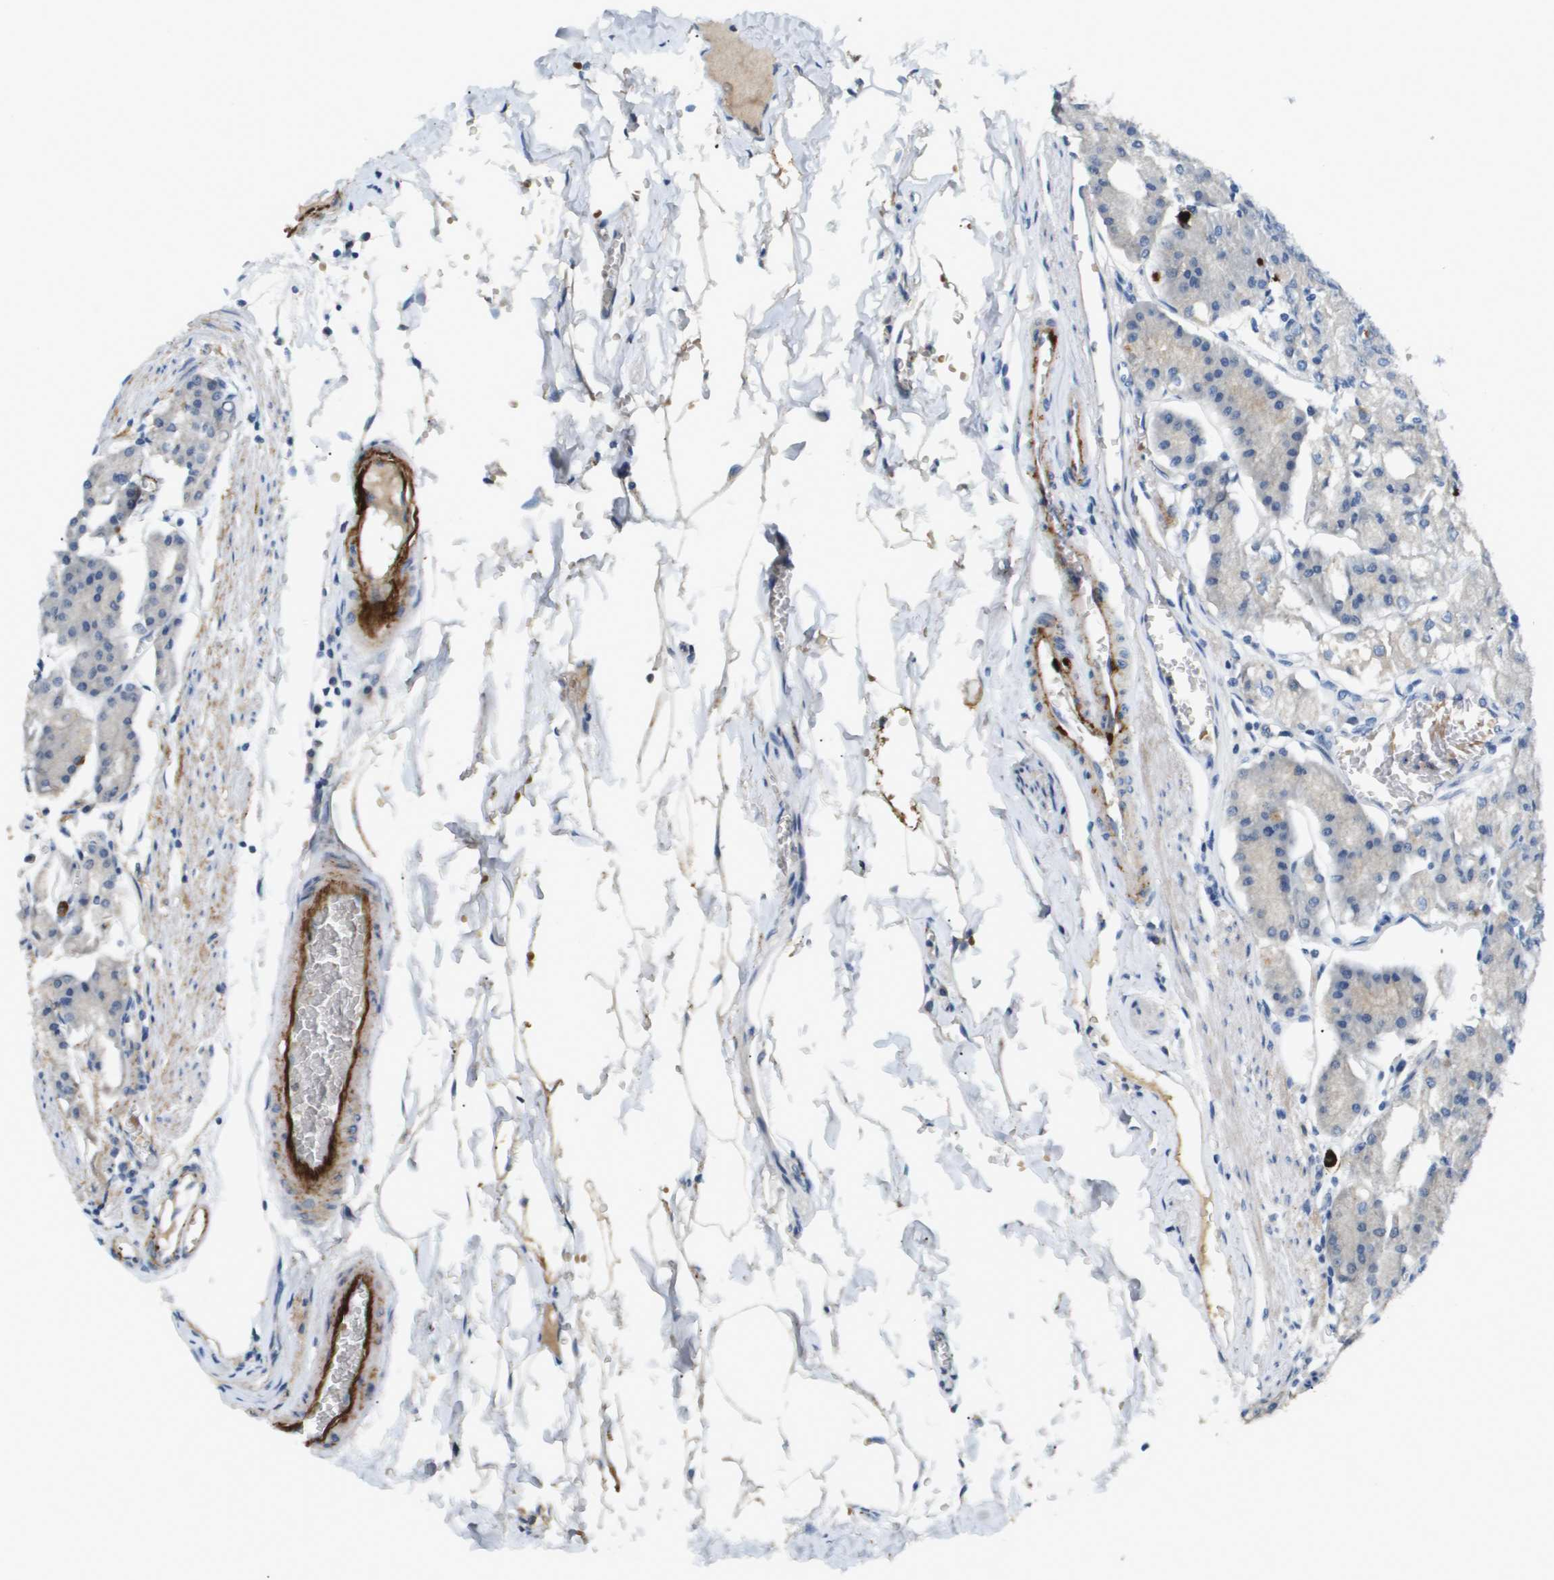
{"staining": {"intensity": "negative", "quantity": "none", "location": "none"}, "tissue": "stomach", "cell_type": "Glandular cells", "image_type": "normal", "snomed": [{"axis": "morphology", "description": "Normal tissue, NOS"}, {"axis": "topography", "description": "Stomach, lower"}], "caption": "This histopathology image is of unremarkable stomach stained with immunohistochemistry to label a protein in brown with the nuclei are counter-stained blue. There is no expression in glandular cells.", "gene": "VTN", "patient": {"sex": "male", "age": 71}}